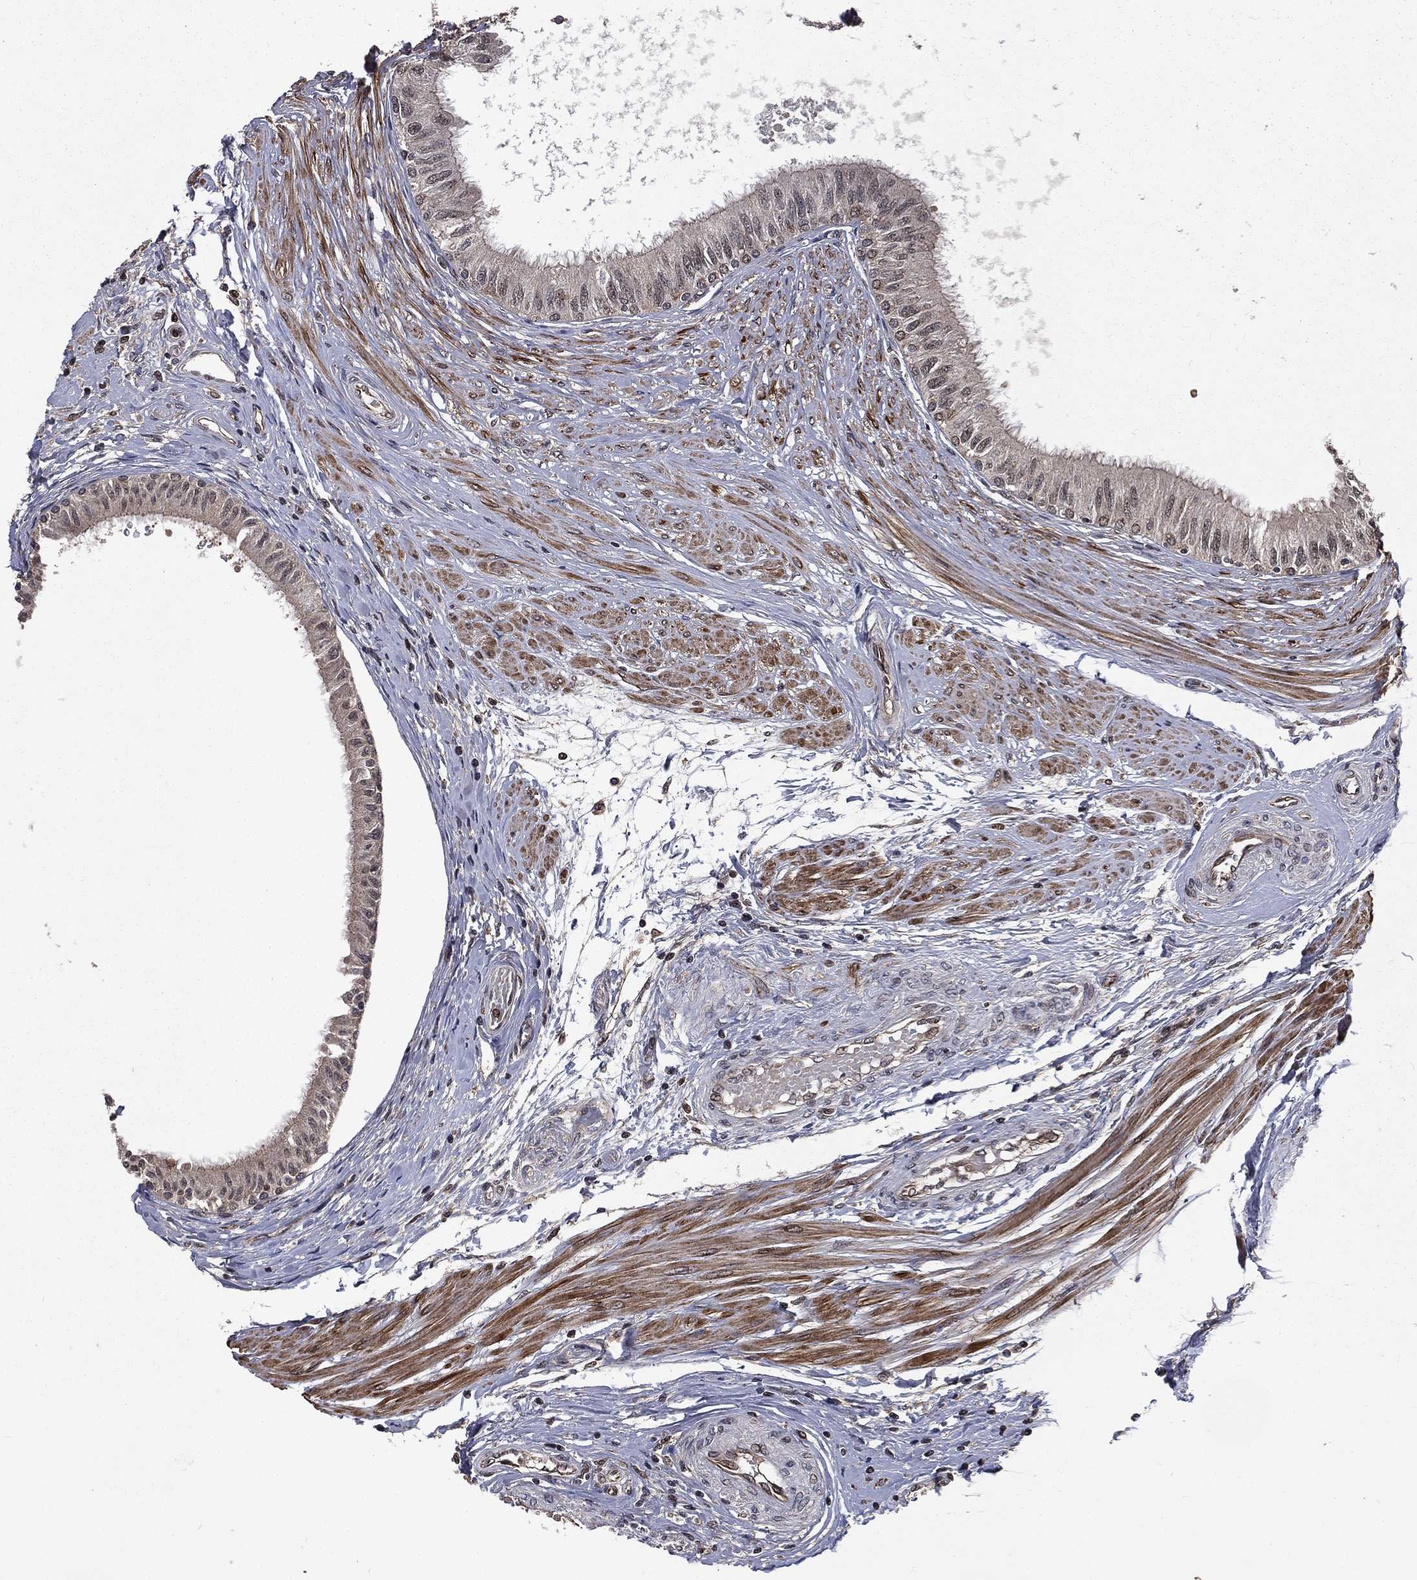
{"staining": {"intensity": "moderate", "quantity": "25%-75%", "location": "cytoplasmic/membranous"}, "tissue": "epididymis", "cell_type": "Glandular cells", "image_type": "normal", "snomed": [{"axis": "morphology", "description": "Normal tissue, NOS"}, {"axis": "morphology", "description": "Seminoma, NOS"}, {"axis": "topography", "description": "Testis"}, {"axis": "topography", "description": "Epididymis"}], "caption": "DAB immunohistochemical staining of unremarkable epididymis shows moderate cytoplasmic/membranous protein positivity in approximately 25%-75% of glandular cells.", "gene": "LENG8", "patient": {"sex": "male", "age": 61}}